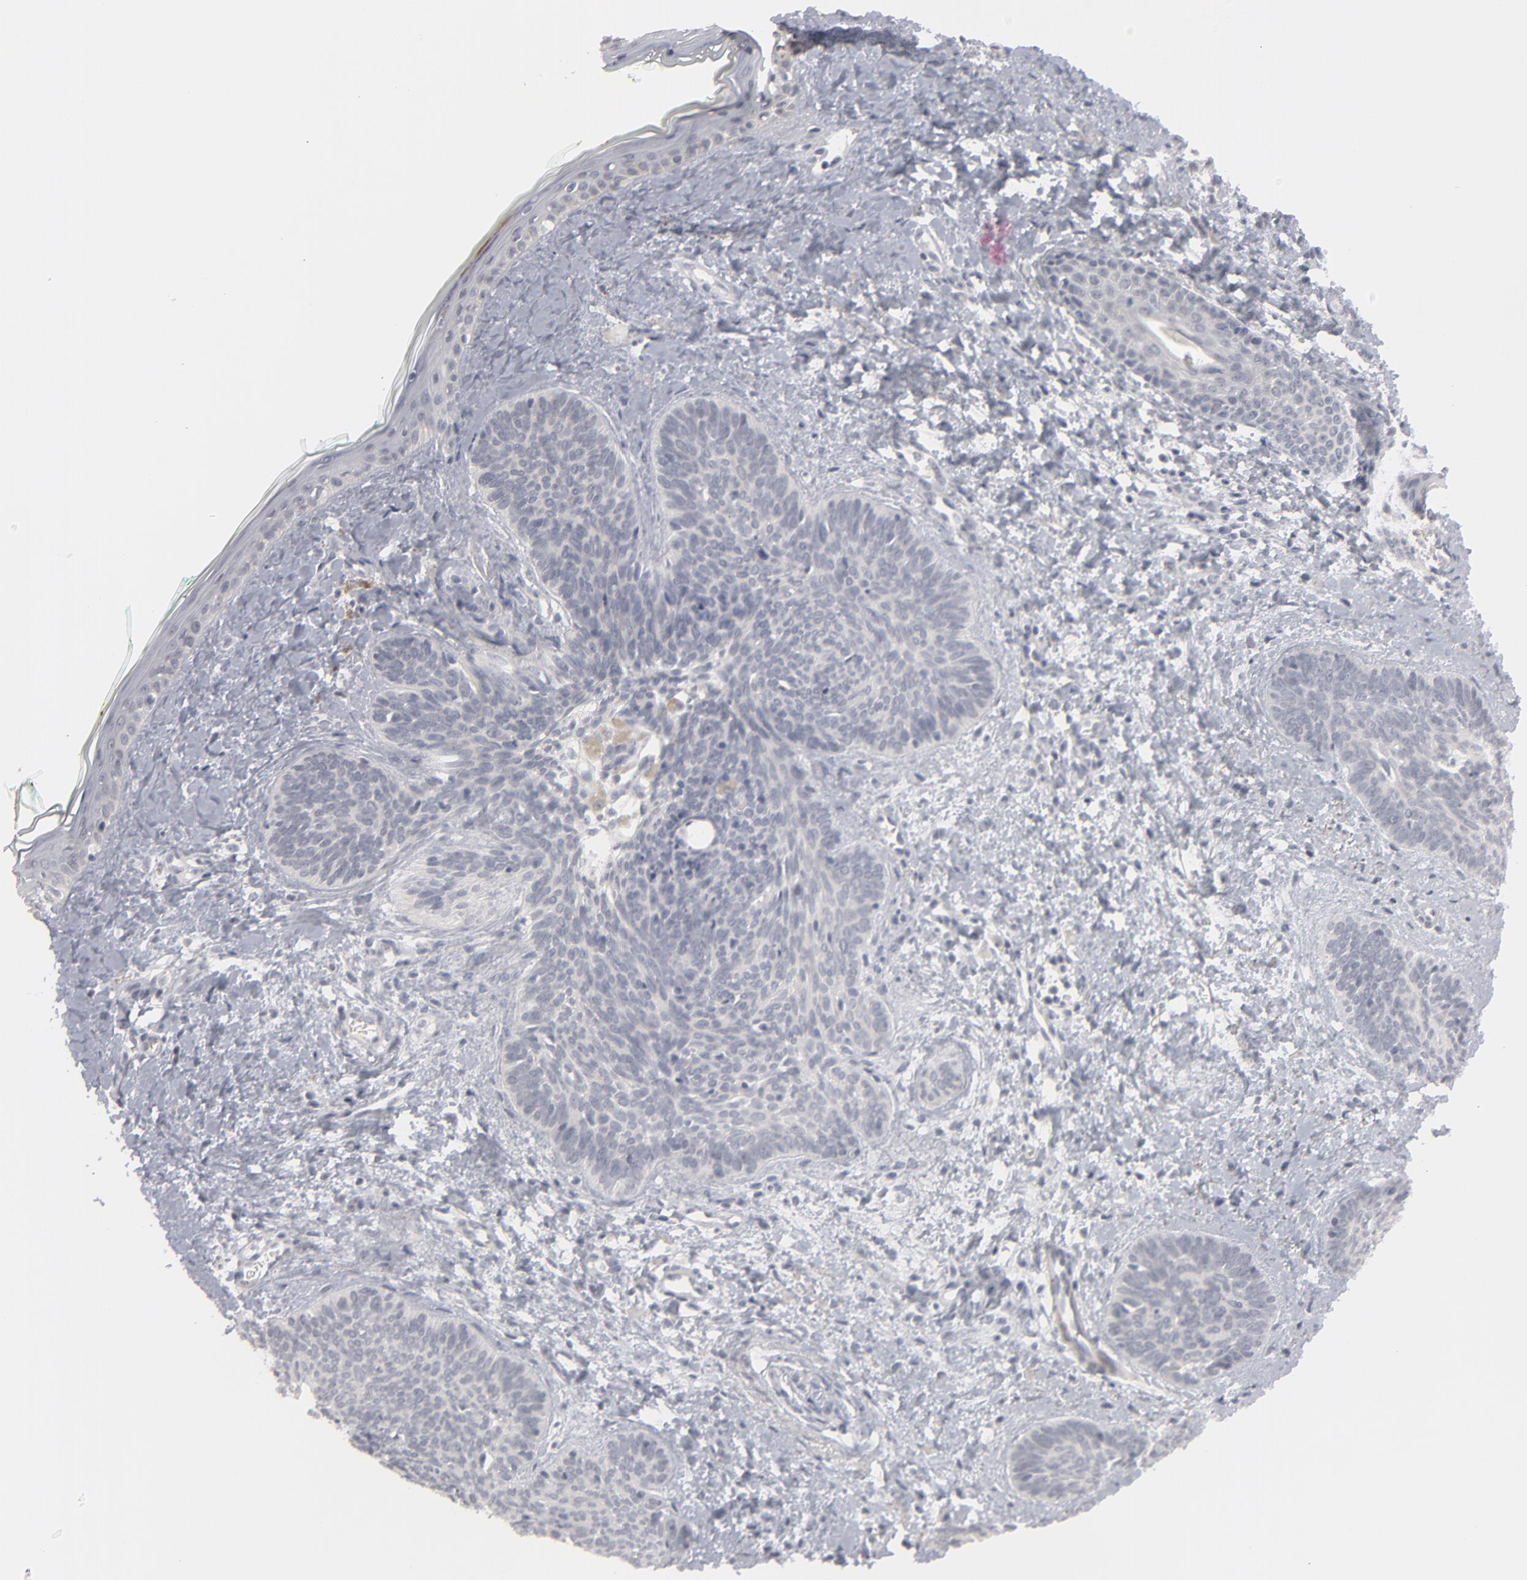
{"staining": {"intensity": "negative", "quantity": "none", "location": "none"}, "tissue": "skin cancer", "cell_type": "Tumor cells", "image_type": "cancer", "snomed": [{"axis": "morphology", "description": "Basal cell carcinoma"}, {"axis": "topography", "description": "Skin"}], "caption": "IHC micrograph of neoplastic tissue: skin basal cell carcinoma stained with DAB exhibits no significant protein positivity in tumor cells.", "gene": "KIAA1210", "patient": {"sex": "female", "age": 81}}